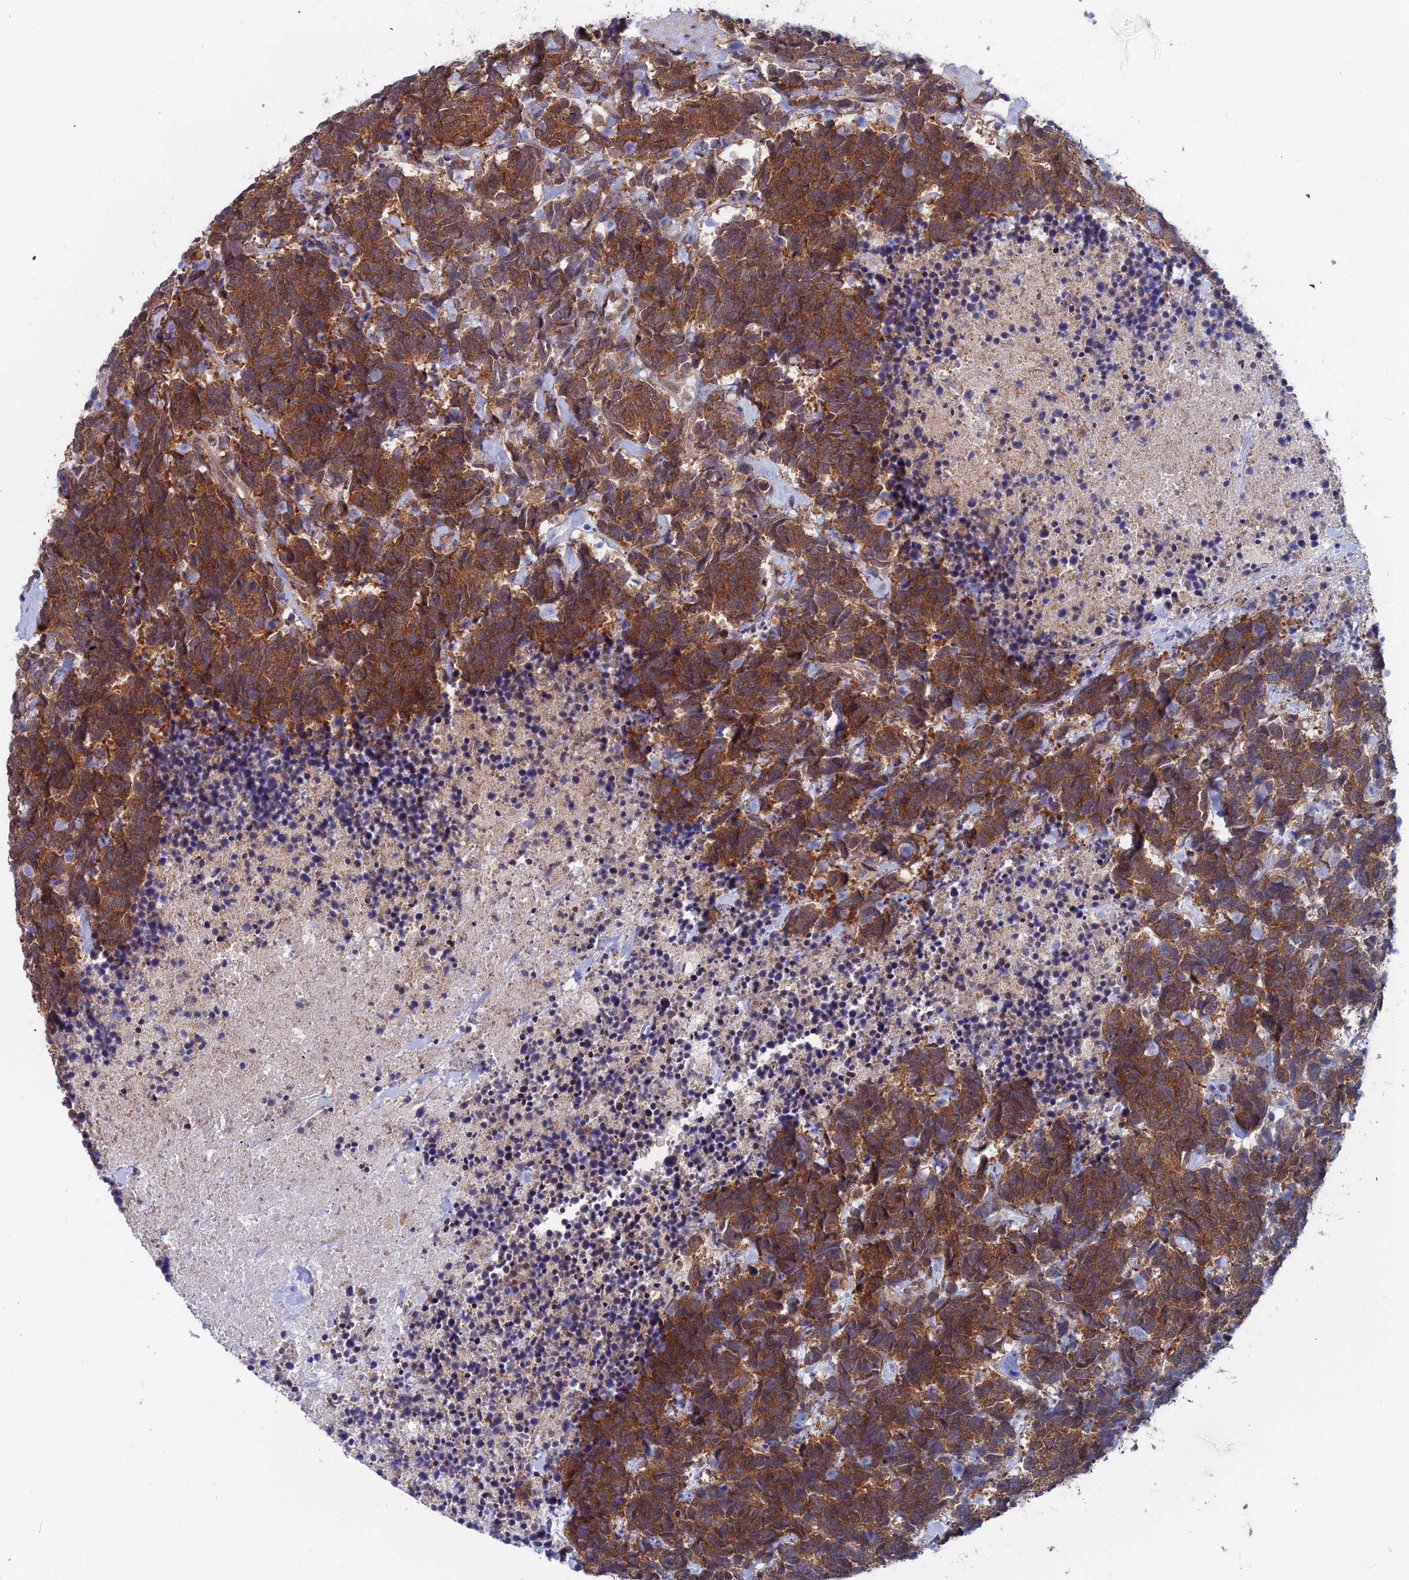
{"staining": {"intensity": "strong", "quantity": ">75%", "location": "cytoplasmic/membranous"}, "tissue": "carcinoid", "cell_type": "Tumor cells", "image_type": "cancer", "snomed": [{"axis": "morphology", "description": "Carcinoma, NOS"}, {"axis": "morphology", "description": "Carcinoid, malignant, NOS"}, {"axis": "topography", "description": "Prostate"}], "caption": "A photomicrograph showing strong cytoplasmic/membranous positivity in about >75% of tumor cells in carcinoma, as visualized by brown immunohistochemical staining.", "gene": "IGBP1", "patient": {"sex": "male", "age": 57}}